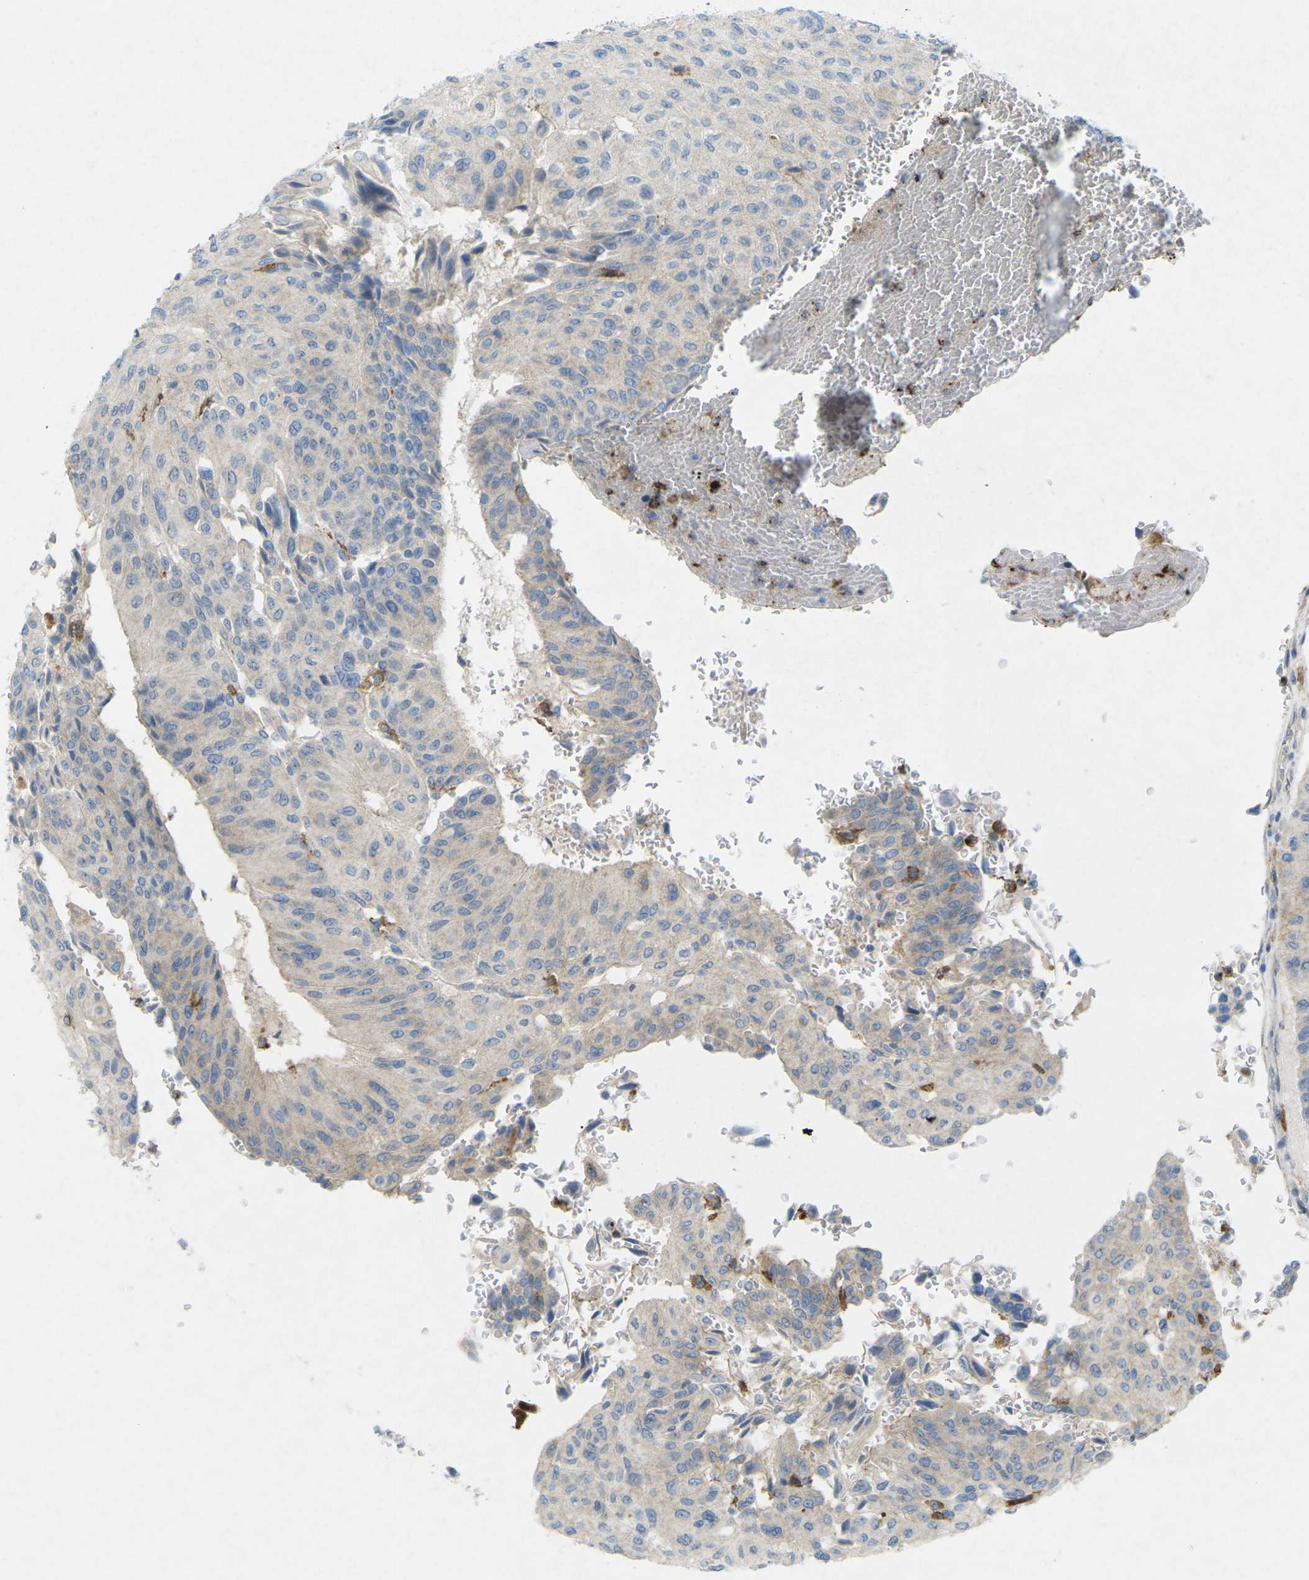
{"staining": {"intensity": "weak", "quantity": "<25%", "location": "cytoplasmic/membranous"}, "tissue": "urothelial cancer", "cell_type": "Tumor cells", "image_type": "cancer", "snomed": [{"axis": "morphology", "description": "Urothelial carcinoma, High grade"}, {"axis": "topography", "description": "Urinary bladder"}], "caption": "A high-resolution histopathology image shows immunohistochemistry (IHC) staining of urothelial cancer, which shows no significant expression in tumor cells.", "gene": "STK11", "patient": {"sex": "male", "age": 66}}